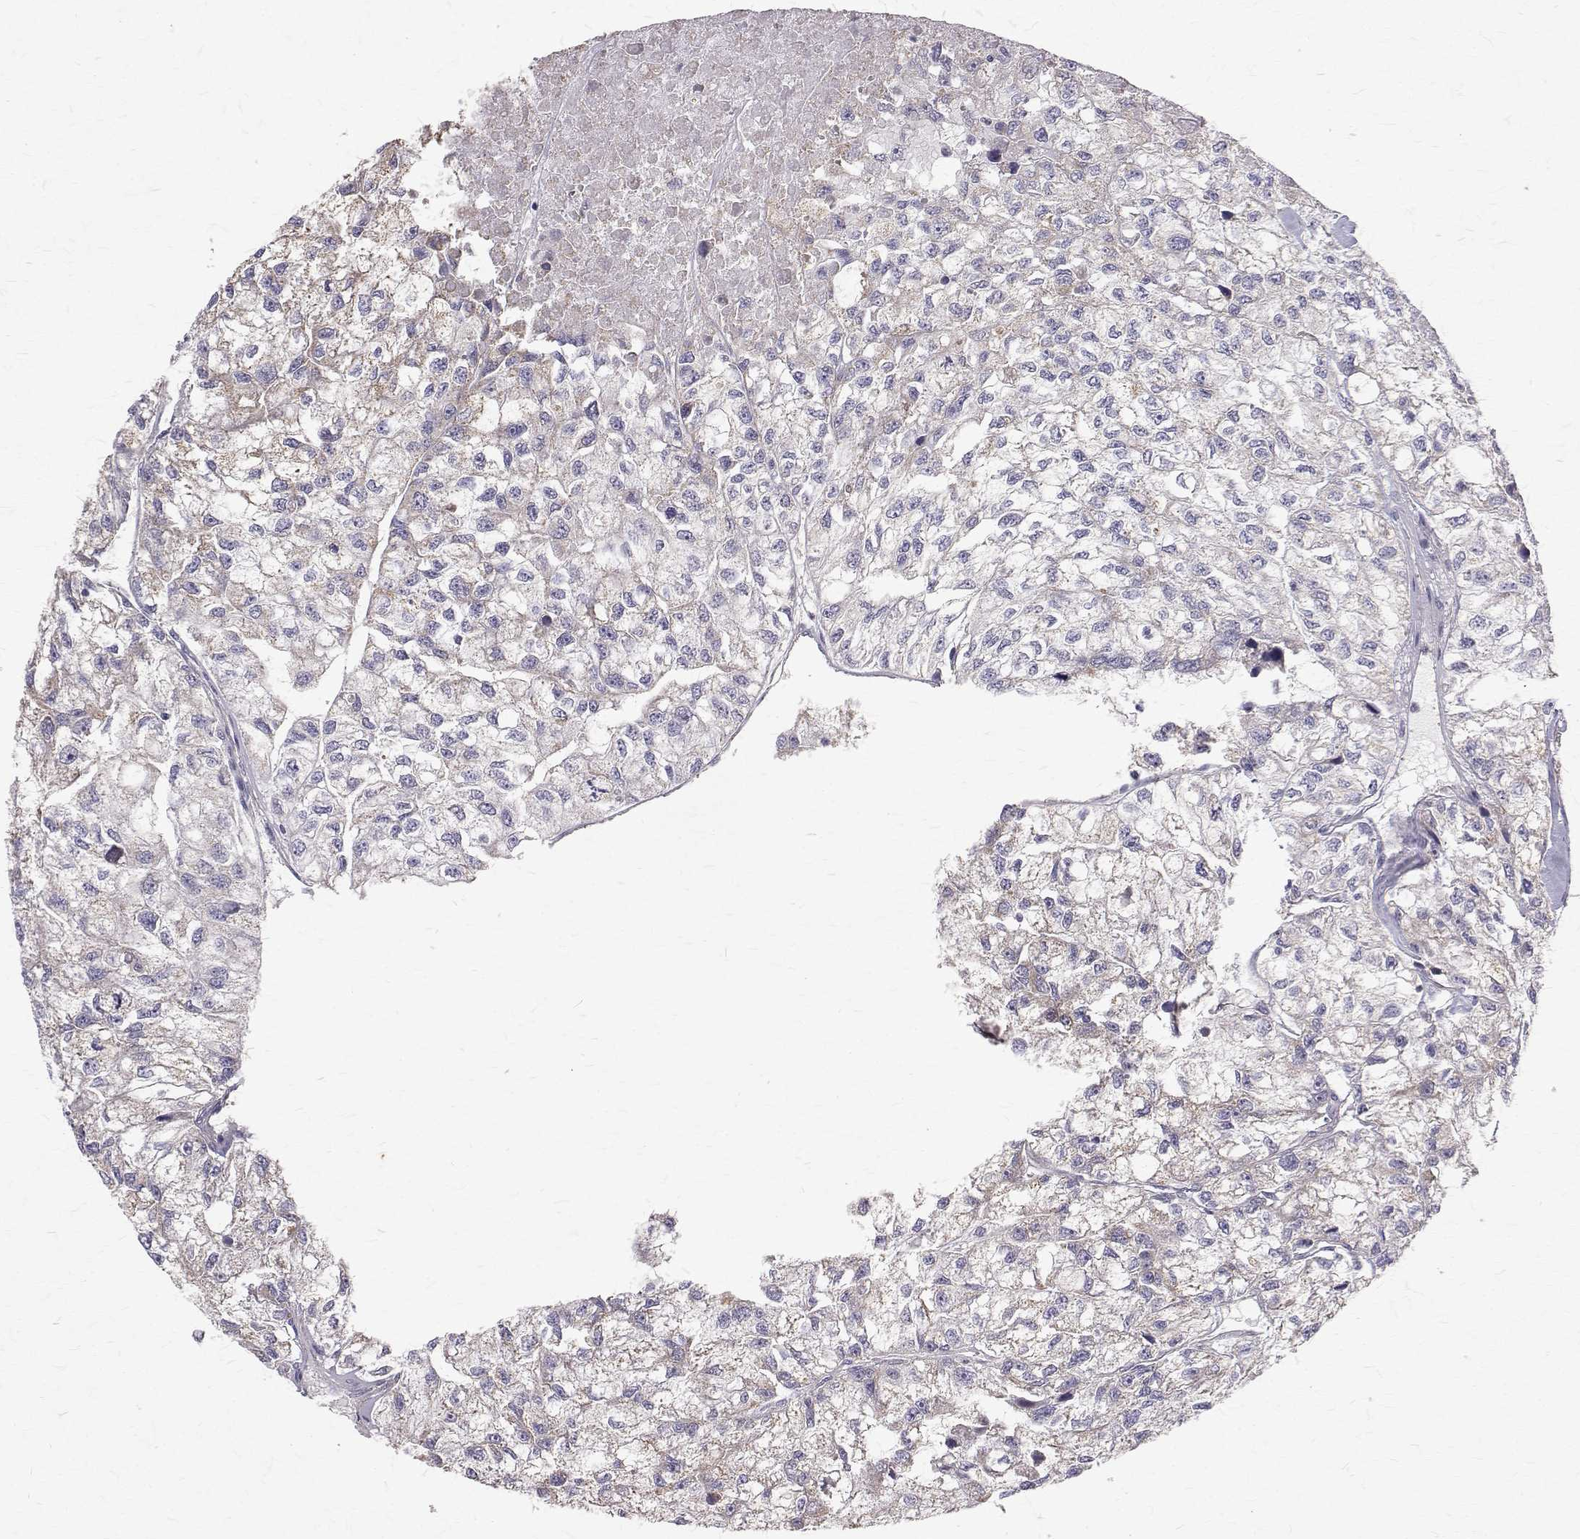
{"staining": {"intensity": "negative", "quantity": "none", "location": "none"}, "tissue": "renal cancer", "cell_type": "Tumor cells", "image_type": "cancer", "snomed": [{"axis": "morphology", "description": "Adenocarcinoma, NOS"}, {"axis": "topography", "description": "Kidney"}], "caption": "Histopathology image shows no significant protein expression in tumor cells of renal cancer (adenocarcinoma).", "gene": "CCDC89", "patient": {"sex": "male", "age": 56}}